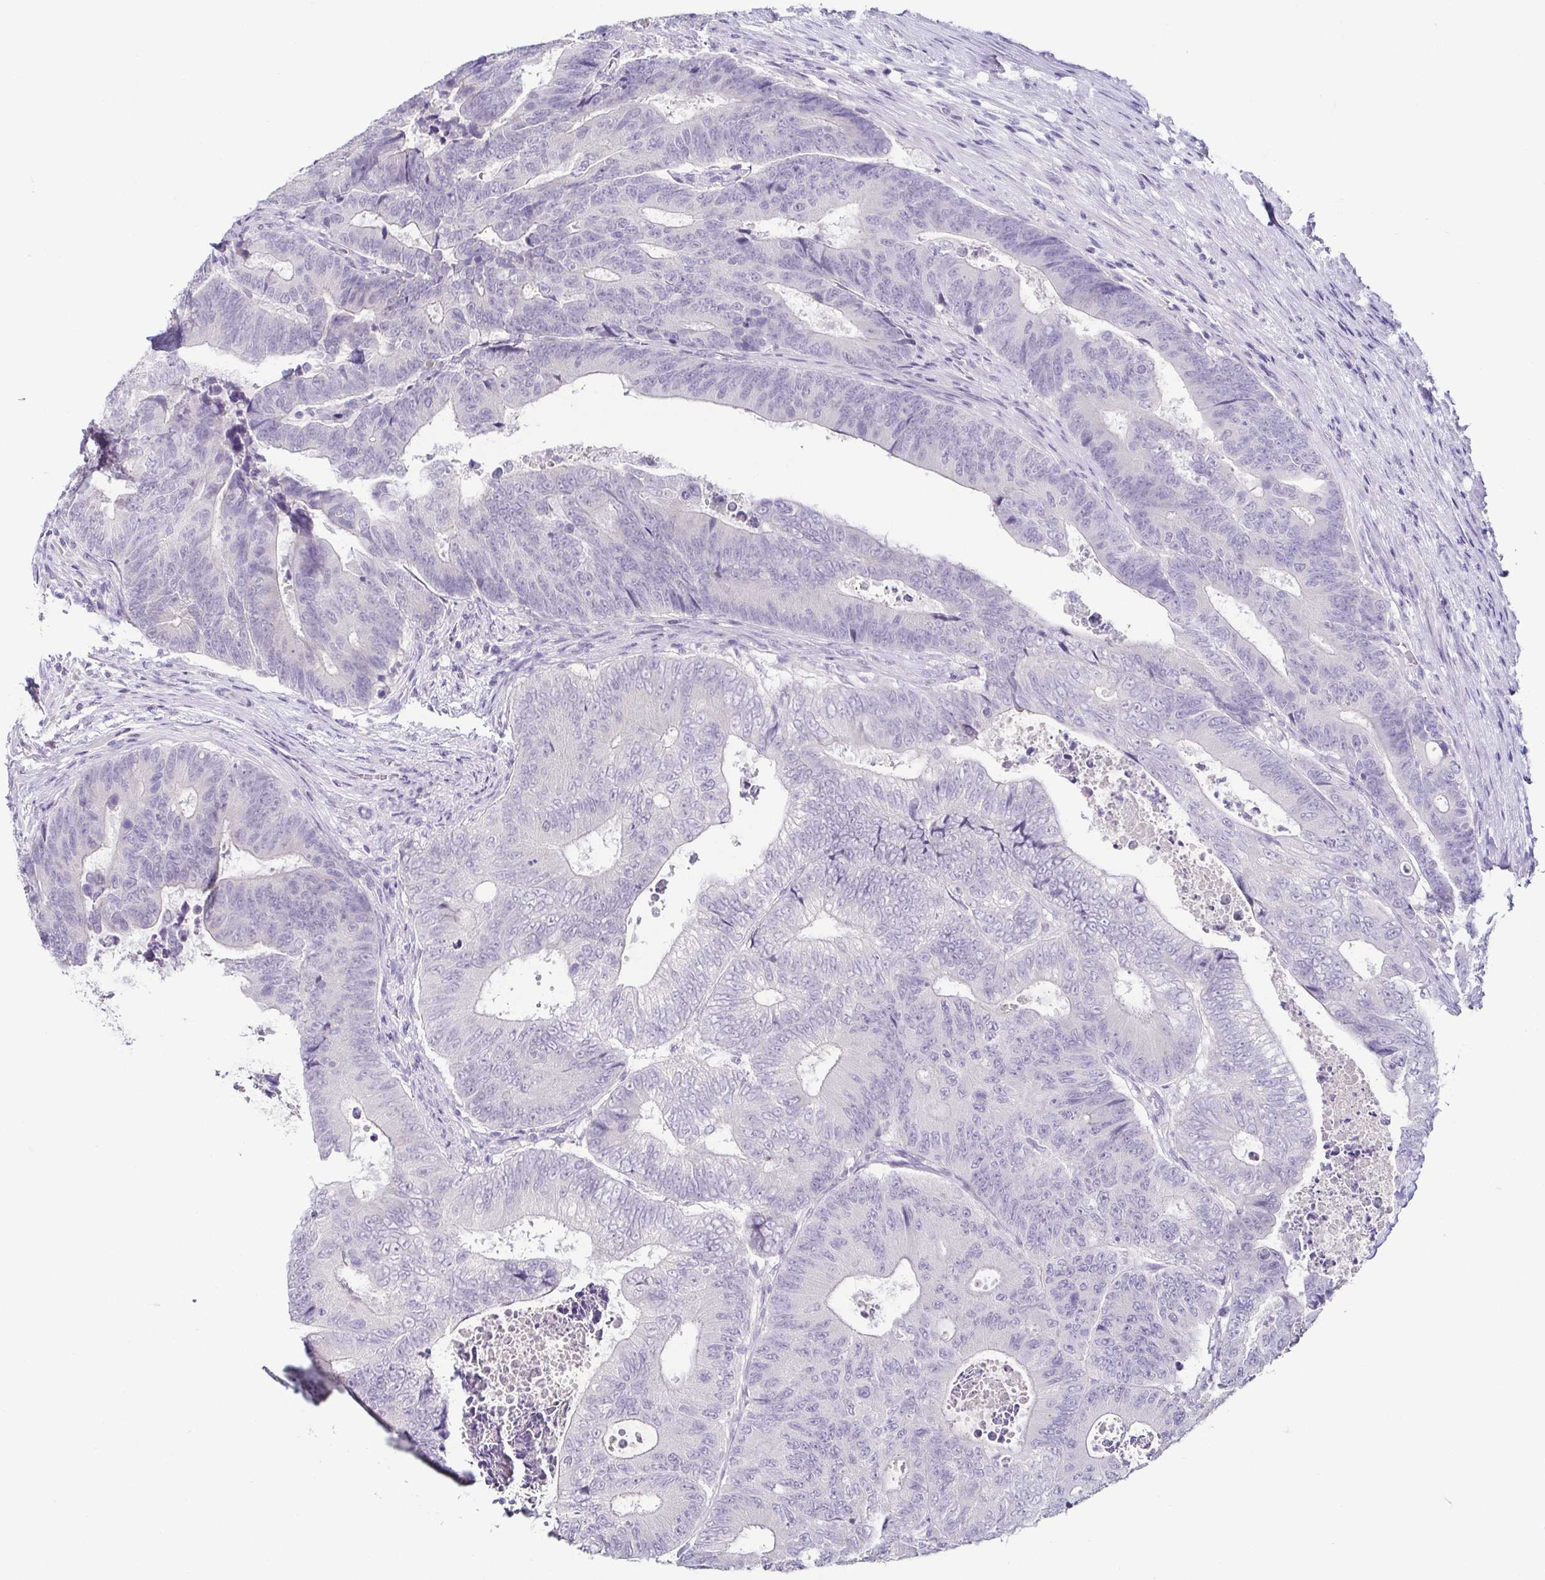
{"staining": {"intensity": "negative", "quantity": "none", "location": "none"}, "tissue": "colorectal cancer", "cell_type": "Tumor cells", "image_type": "cancer", "snomed": [{"axis": "morphology", "description": "Adenocarcinoma, NOS"}, {"axis": "topography", "description": "Colon"}], "caption": "Immunohistochemical staining of colorectal cancer (adenocarcinoma) demonstrates no significant expression in tumor cells. The staining was performed using DAB (3,3'-diaminobenzidine) to visualize the protein expression in brown, while the nuclei were stained in blue with hematoxylin (Magnification: 20x).", "gene": "TP73", "patient": {"sex": "female", "age": 48}}